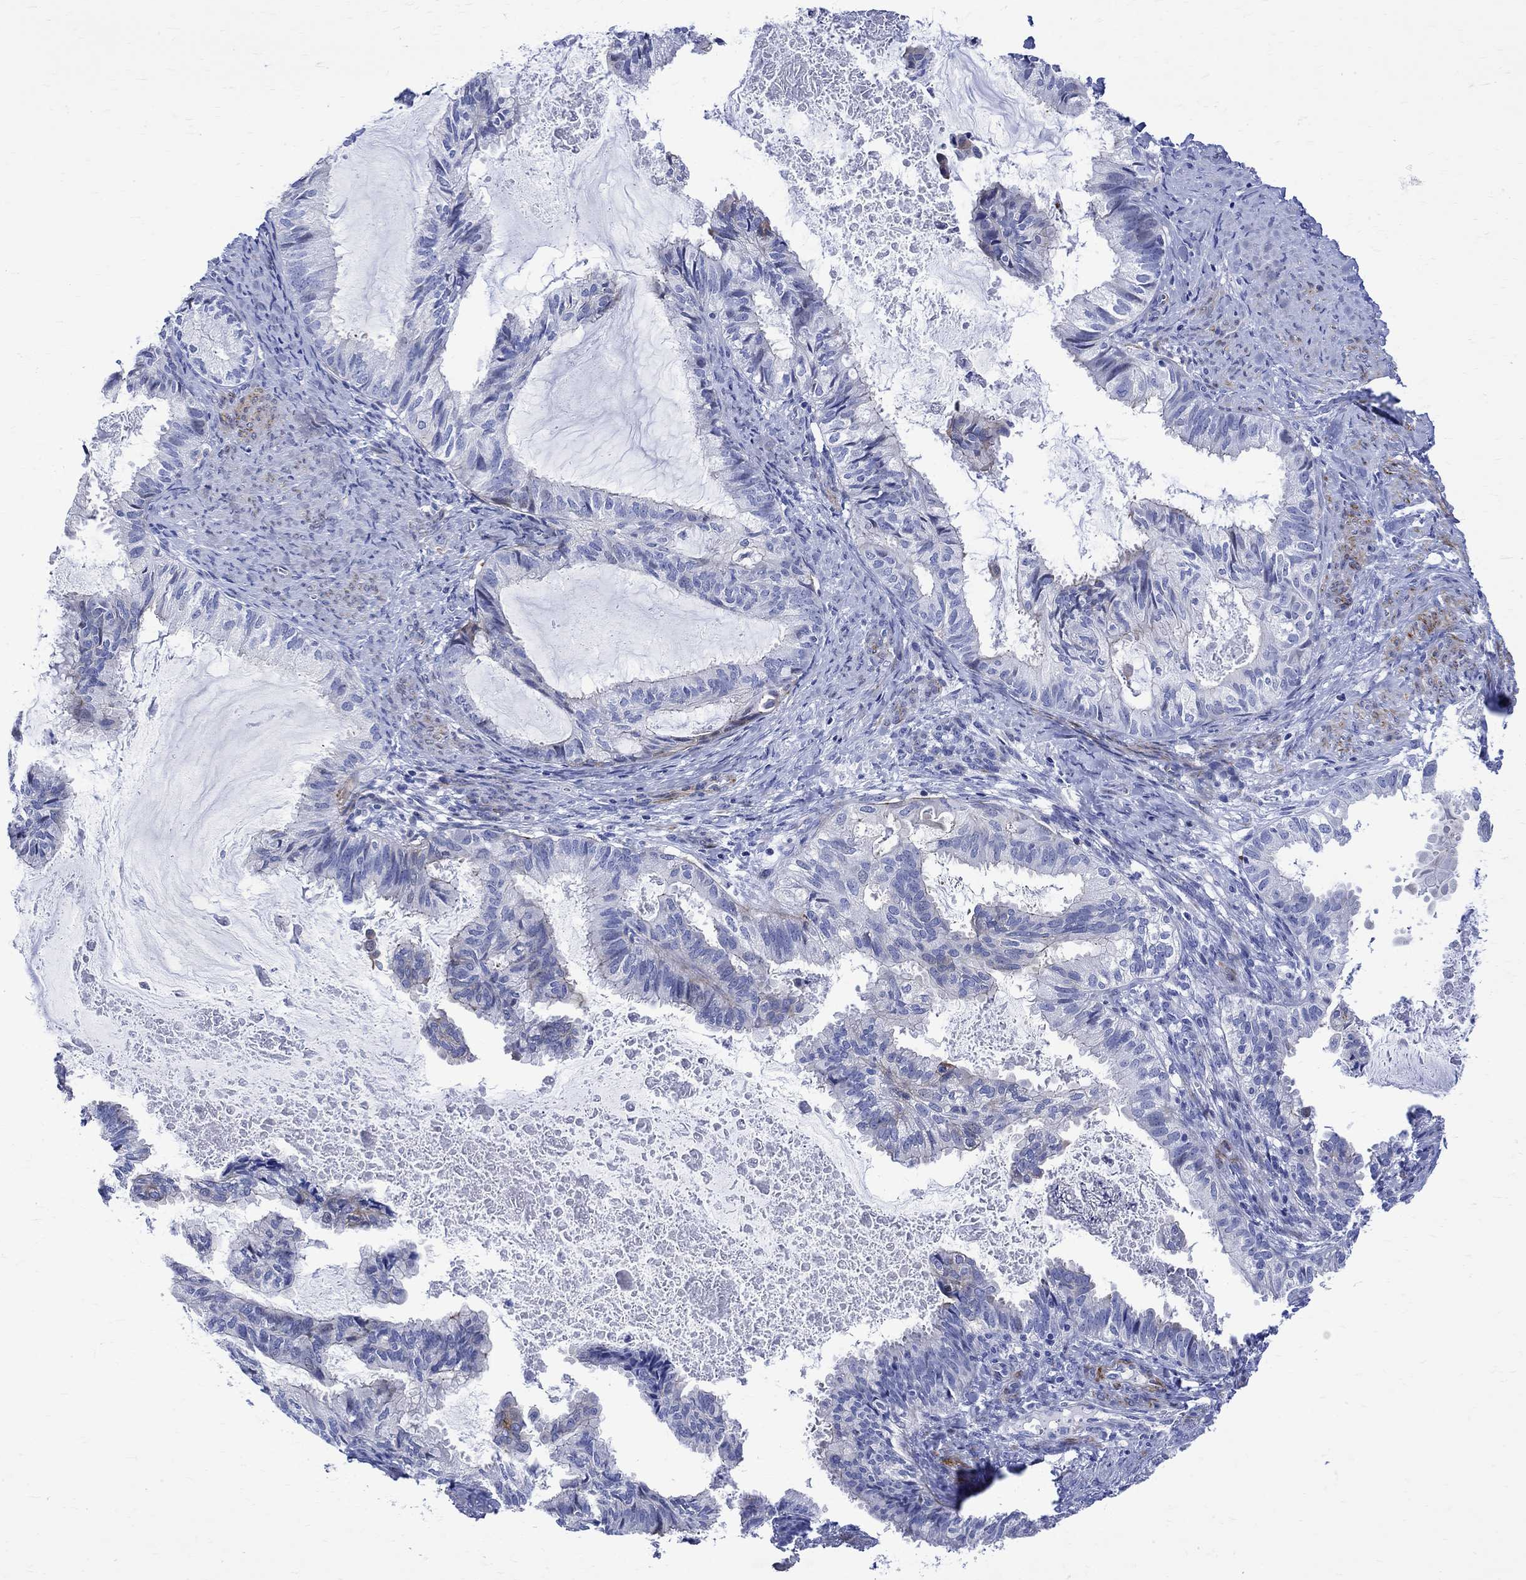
{"staining": {"intensity": "negative", "quantity": "none", "location": "none"}, "tissue": "endometrial cancer", "cell_type": "Tumor cells", "image_type": "cancer", "snomed": [{"axis": "morphology", "description": "Adenocarcinoma, NOS"}, {"axis": "topography", "description": "Endometrium"}], "caption": "Immunohistochemistry (IHC) micrograph of adenocarcinoma (endometrial) stained for a protein (brown), which shows no staining in tumor cells. The staining was performed using DAB (3,3'-diaminobenzidine) to visualize the protein expression in brown, while the nuclei were stained in blue with hematoxylin (Magnification: 20x).", "gene": "PARVB", "patient": {"sex": "female", "age": 86}}